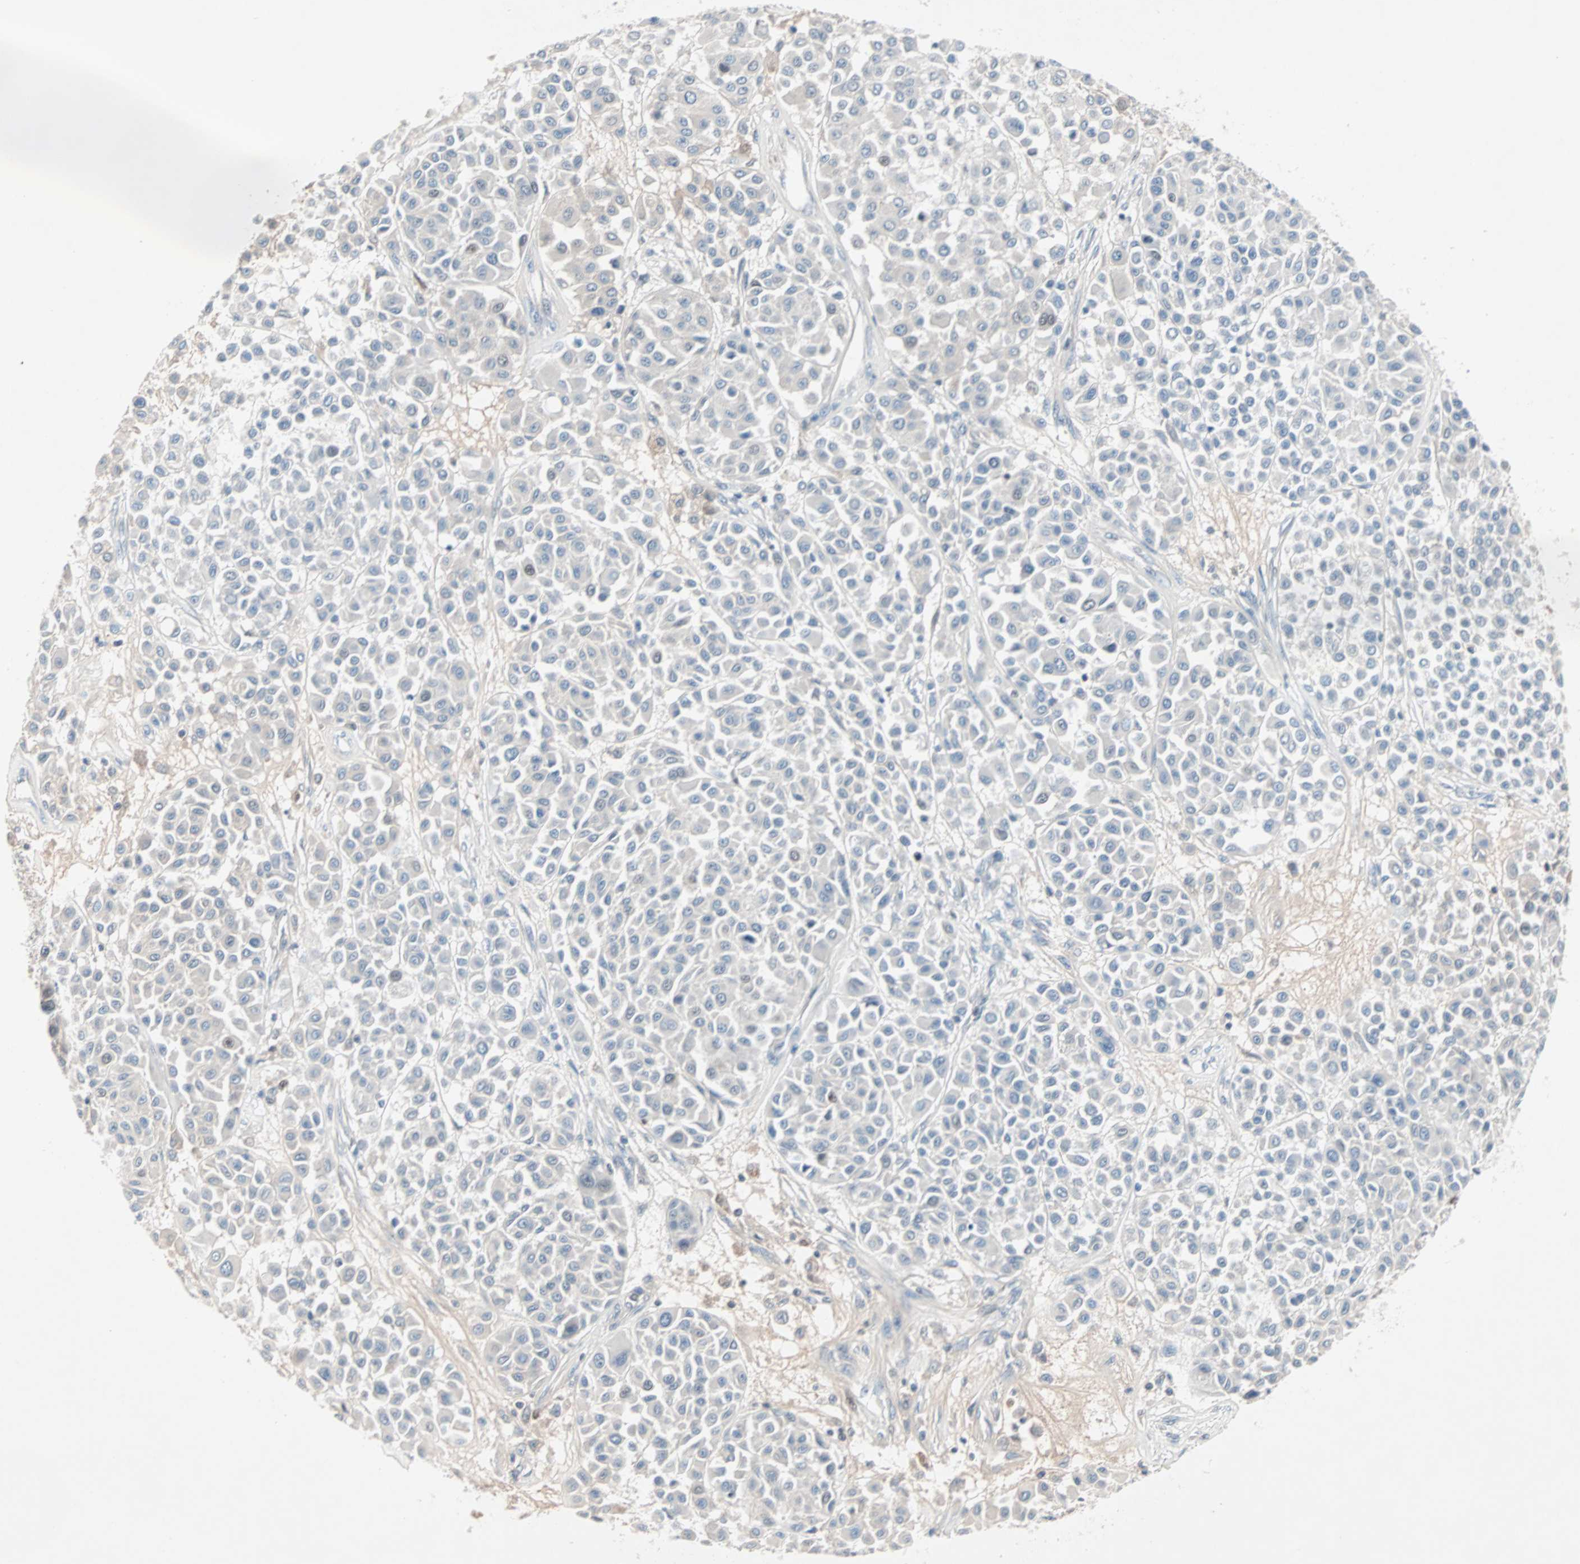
{"staining": {"intensity": "negative", "quantity": "none", "location": "none"}, "tissue": "melanoma", "cell_type": "Tumor cells", "image_type": "cancer", "snomed": [{"axis": "morphology", "description": "Malignant melanoma, Metastatic site"}, {"axis": "topography", "description": "Soft tissue"}], "caption": "Tumor cells show no significant expression in melanoma.", "gene": "CCNE2", "patient": {"sex": "male", "age": 41}}